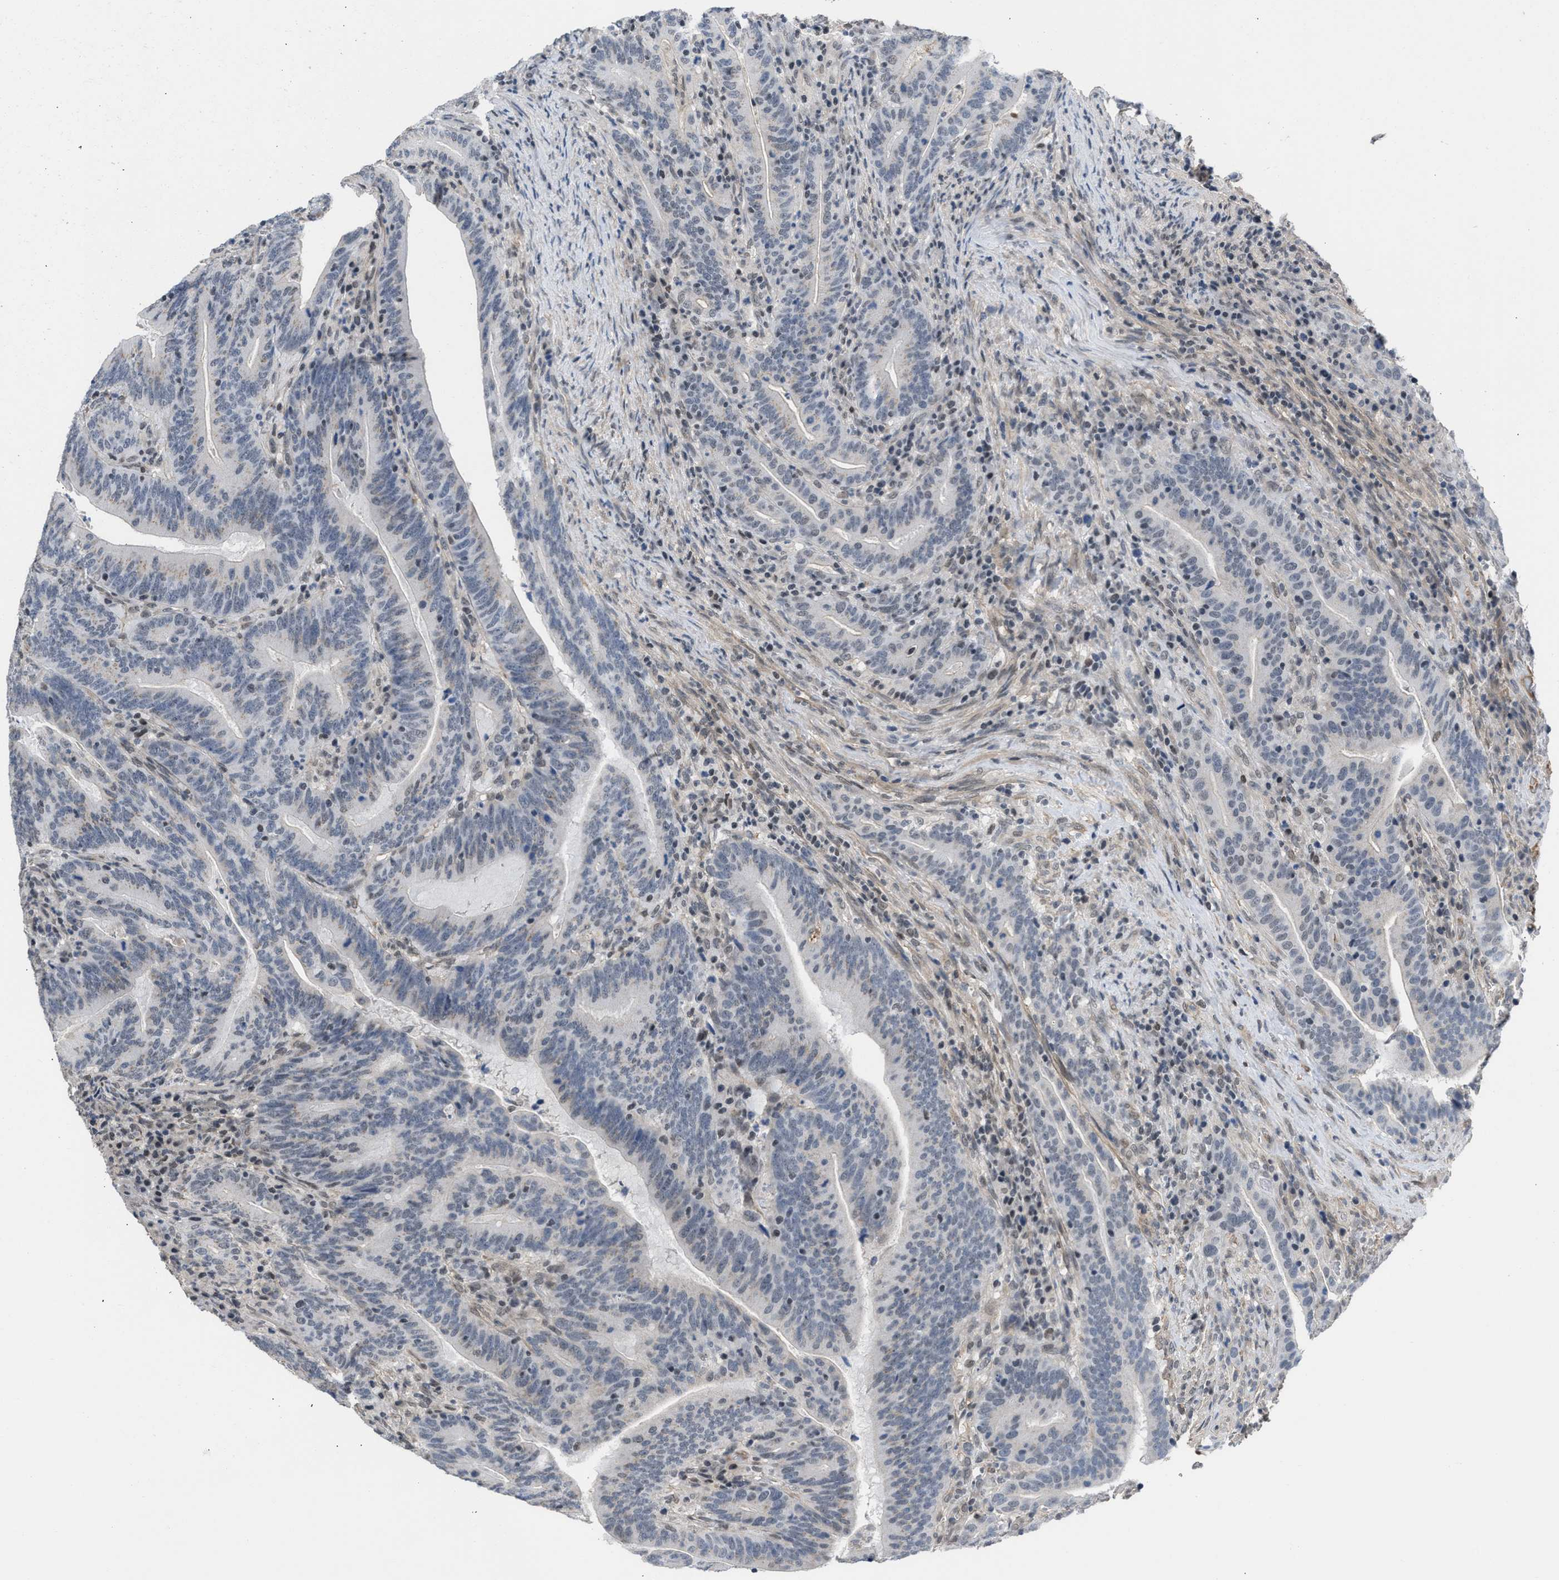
{"staining": {"intensity": "negative", "quantity": "none", "location": "none"}, "tissue": "colorectal cancer", "cell_type": "Tumor cells", "image_type": "cancer", "snomed": [{"axis": "morphology", "description": "Adenocarcinoma, NOS"}, {"axis": "topography", "description": "Colon"}], "caption": "This is an immunohistochemistry (IHC) micrograph of human colorectal cancer (adenocarcinoma). There is no positivity in tumor cells.", "gene": "TERF2IP", "patient": {"sex": "female", "age": 66}}